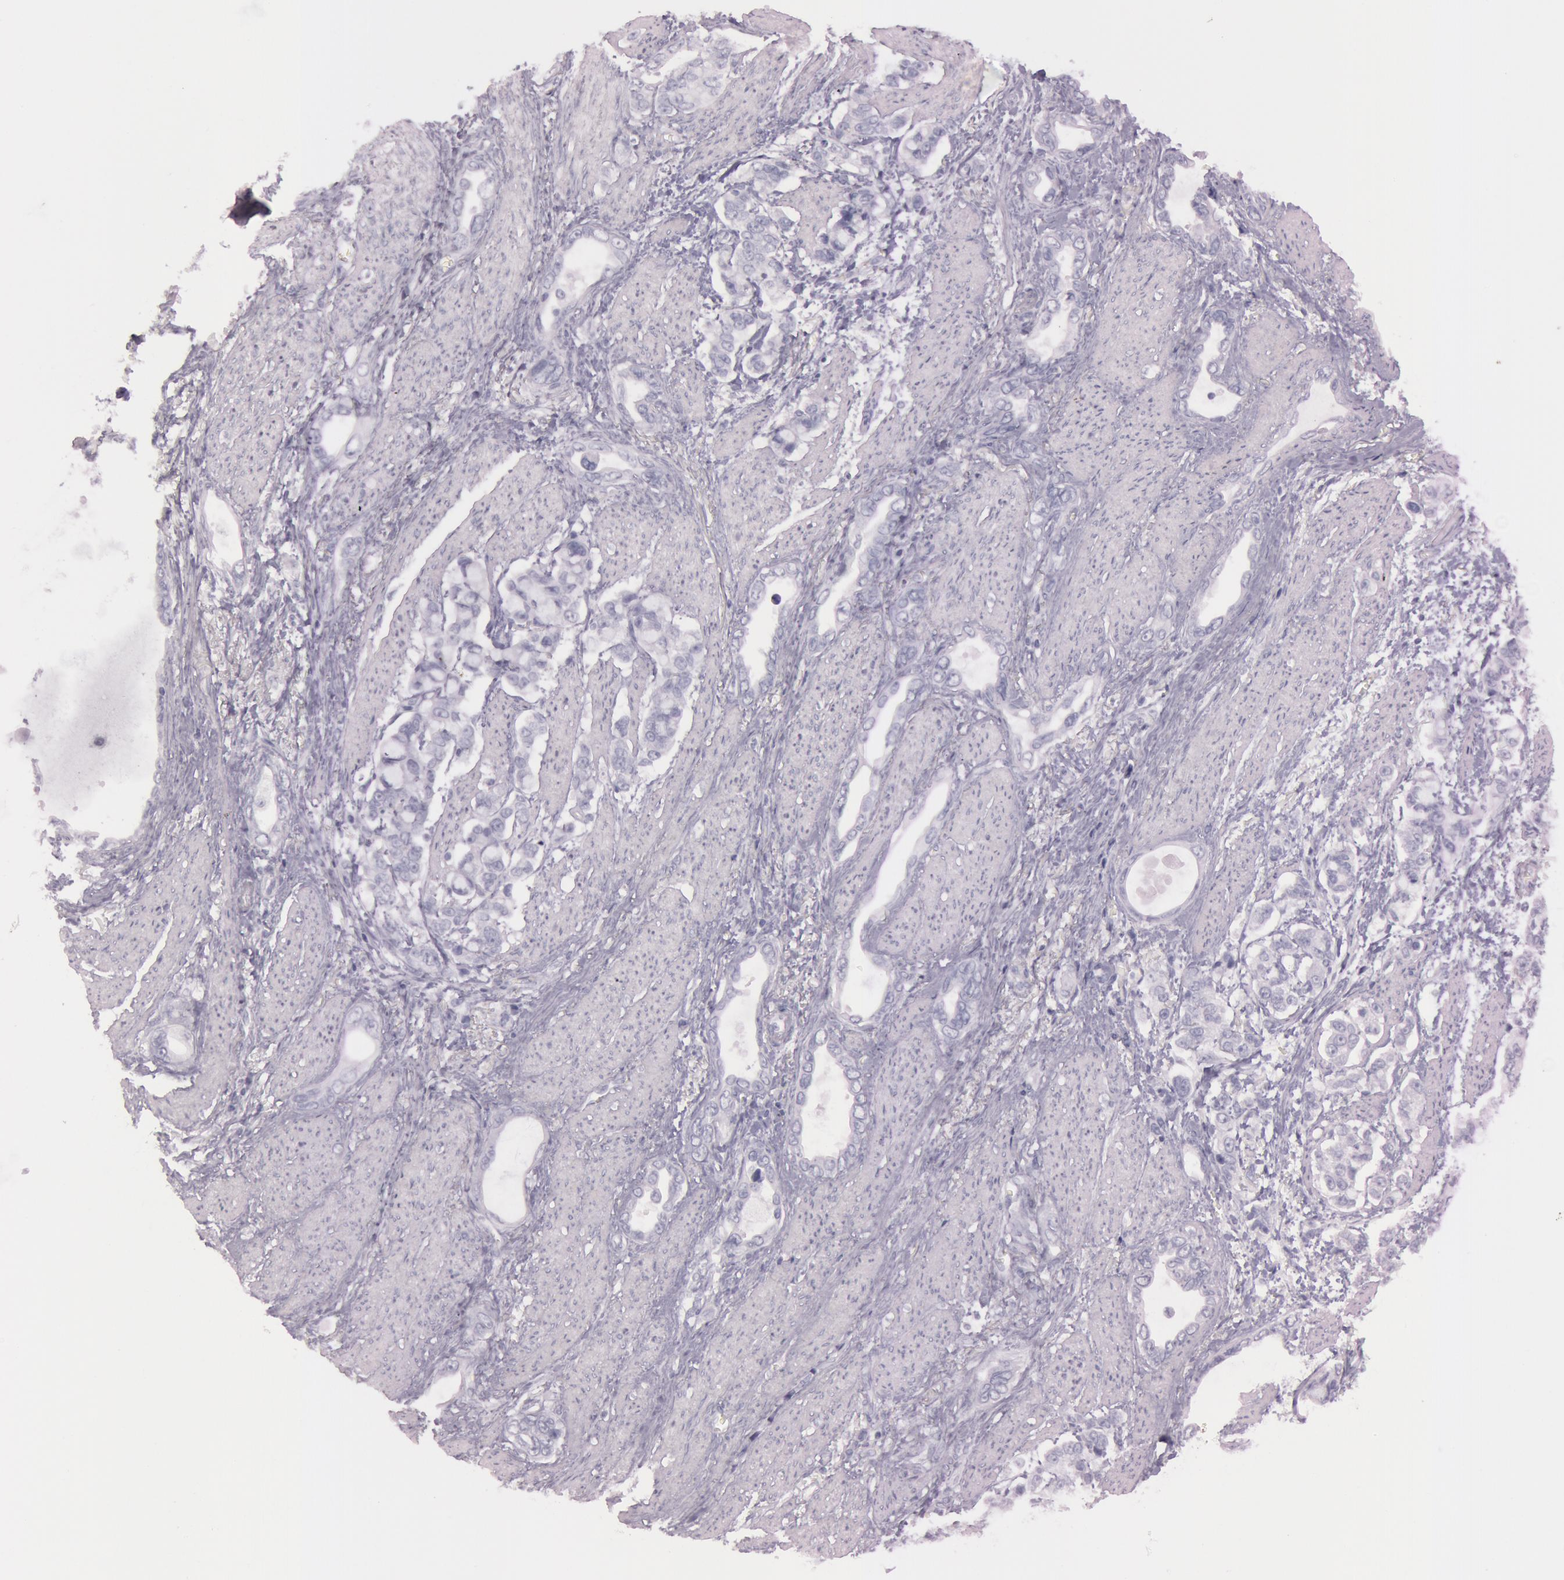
{"staining": {"intensity": "negative", "quantity": "none", "location": "none"}, "tissue": "stomach cancer", "cell_type": "Tumor cells", "image_type": "cancer", "snomed": [{"axis": "morphology", "description": "Adenocarcinoma, NOS"}, {"axis": "topography", "description": "Stomach"}], "caption": "Immunohistochemistry (IHC) histopathology image of stomach cancer stained for a protein (brown), which exhibits no expression in tumor cells.", "gene": "S100A7", "patient": {"sex": "male", "age": 78}}